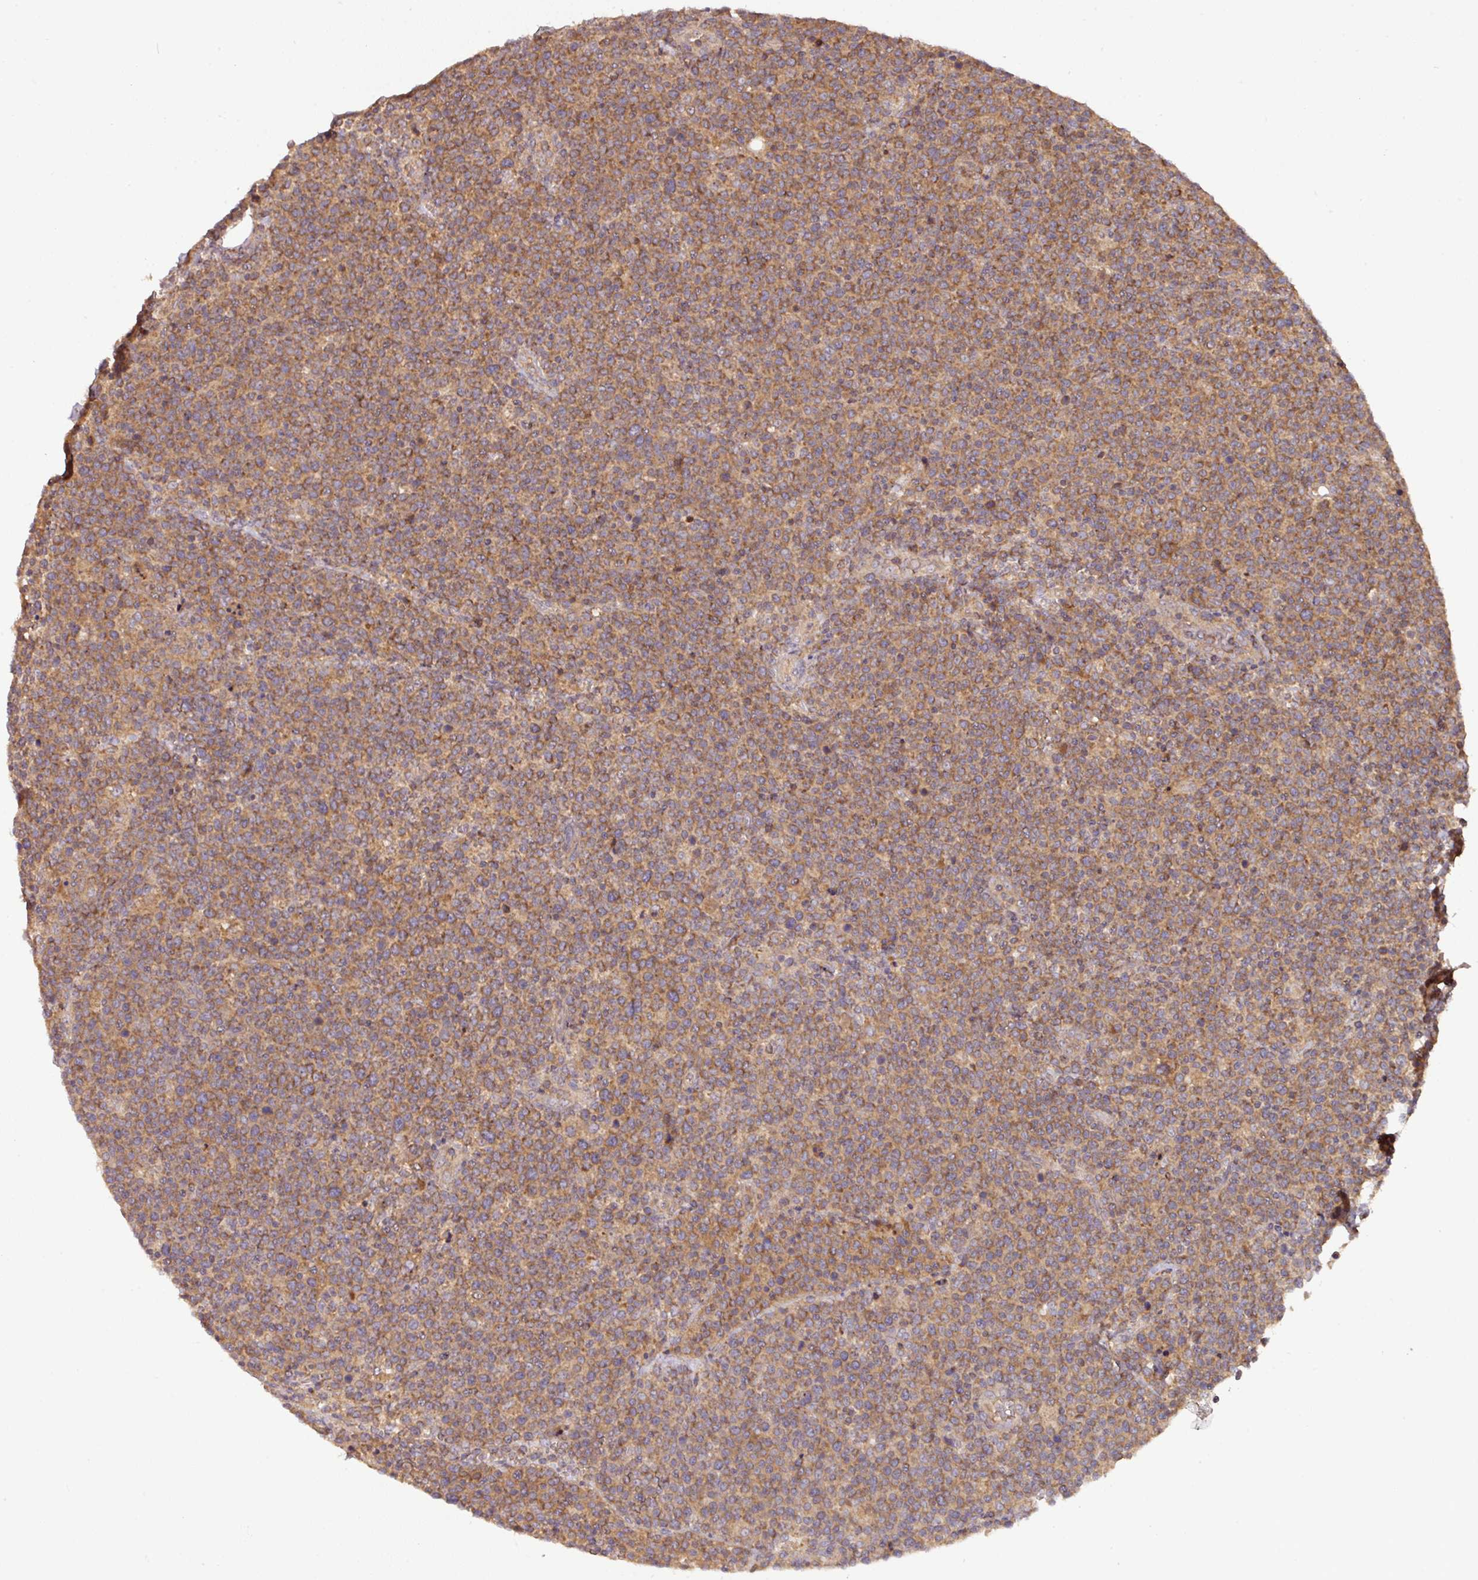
{"staining": {"intensity": "moderate", "quantity": ">75%", "location": "cytoplasmic/membranous"}, "tissue": "lymphoma", "cell_type": "Tumor cells", "image_type": "cancer", "snomed": [{"axis": "morphology", "description": "Malignant lymphoma, non-Hodgkin's type, High grade"}, {"axis": "topography", "description": "Lymph node"}], "caption": "Immunohistochemical staining of human lymphoma reveals medium levels of moderate cytoplasmic/membranous staining in approximately >75% of tumor cells. (IHC, brightfield microscopy, high magnification).", "gene": "MRRF", "patient": {"sex": "male", "age": 61}}